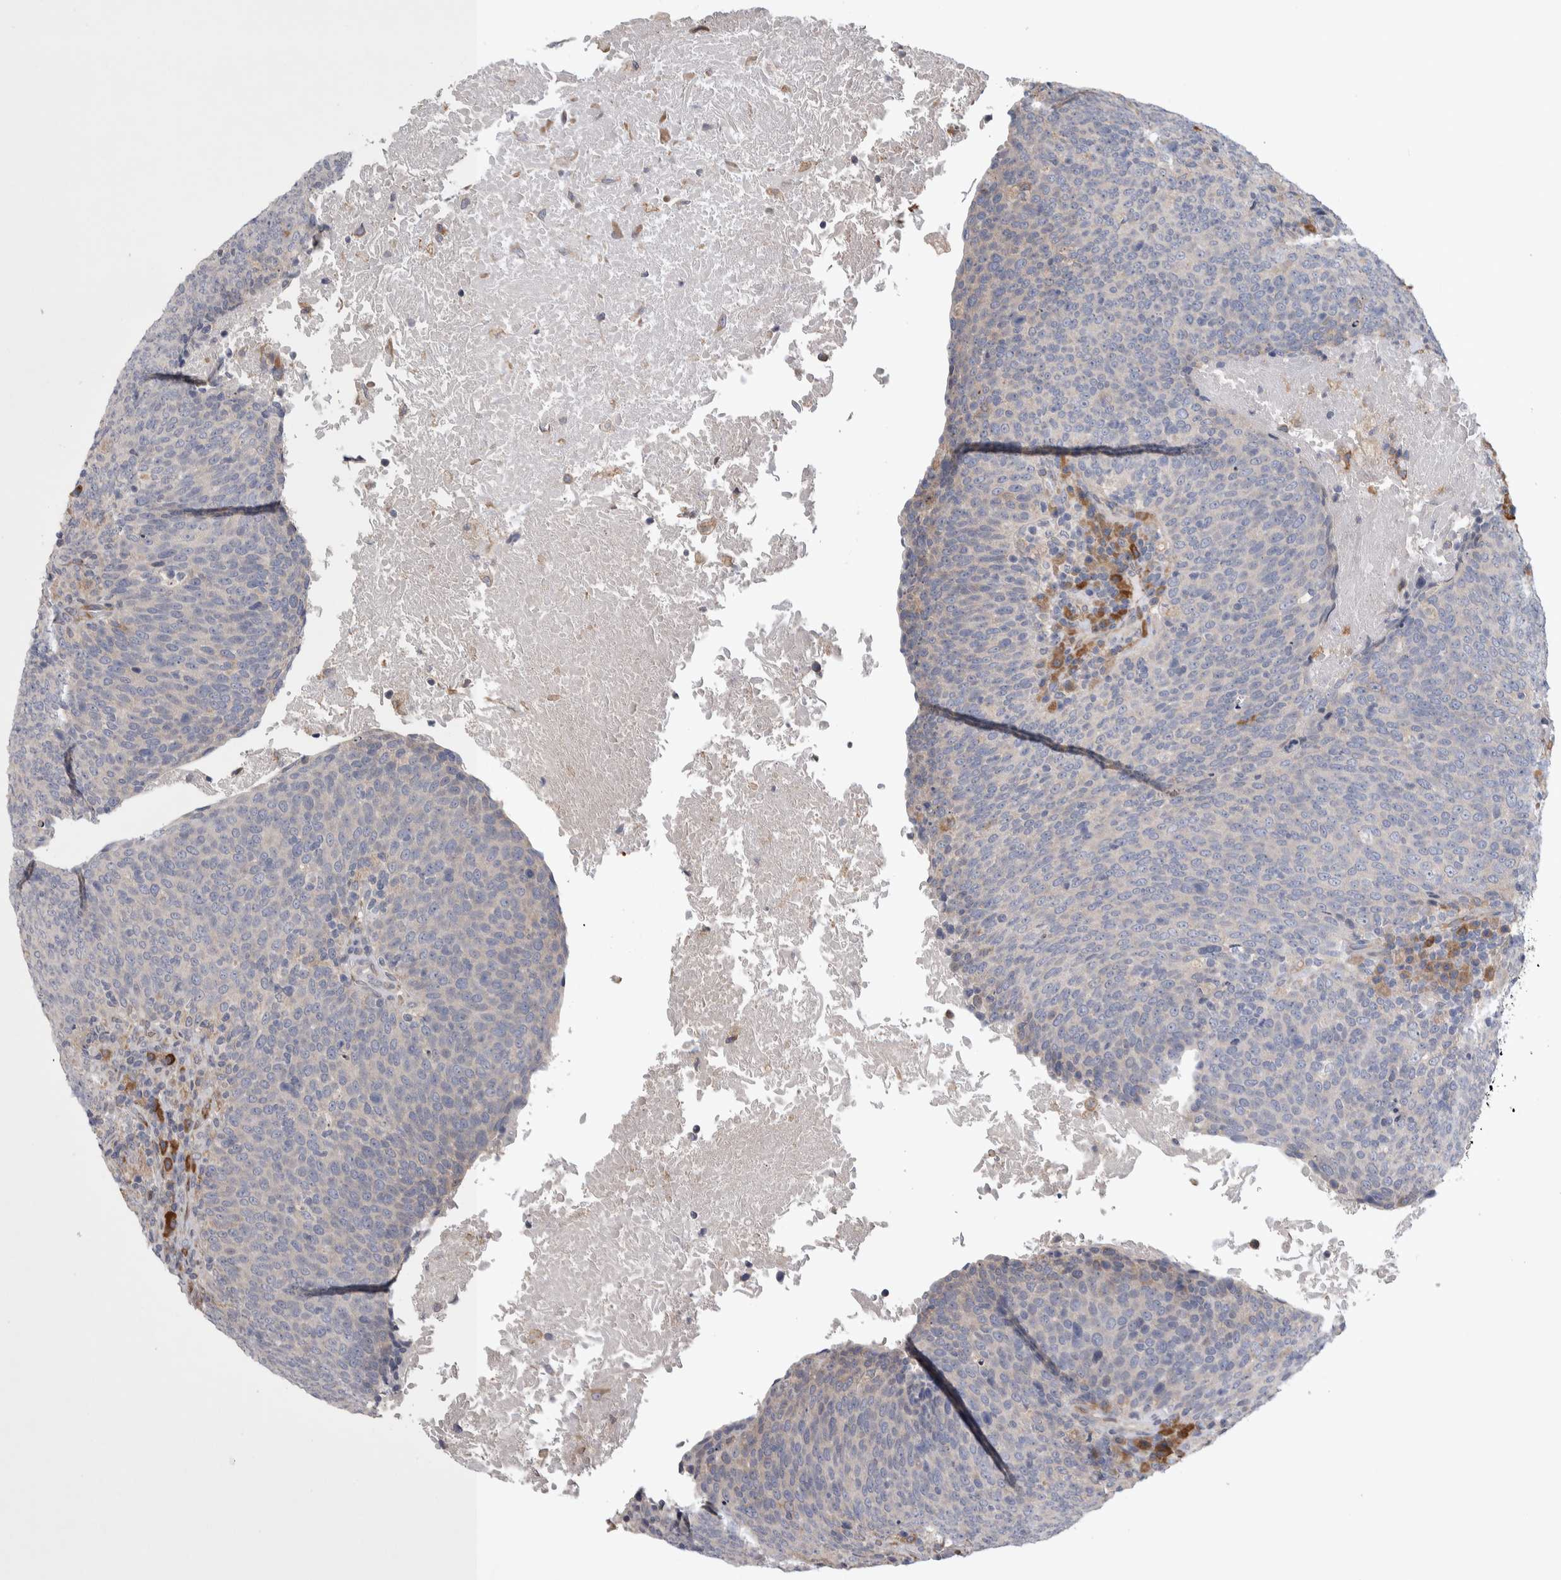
{"staining": {"intensity": "negative", "quantity": "none", "location": "none"}, "tissue": "head and neck cancer", "cell_type": "Tumor cells", "image_type": "cancer", "snomed": [{"axis": "morphology", "description": "Squamous cell carcinoma, NOS"}, {"axis": "morphology", "description": "Squamous cell carcinoma, metastatic, NOS"}, {"axis": "topography", "description": "Lymph node"}, {"axis": "topography", "description": "Head-Neck"}], "caption": "There is no significant expression in tumor cells of head and neck metastatic squamous cell carcinoma.", "gene": "IBTK", "patient": {"sex": "male", "age": 62}}